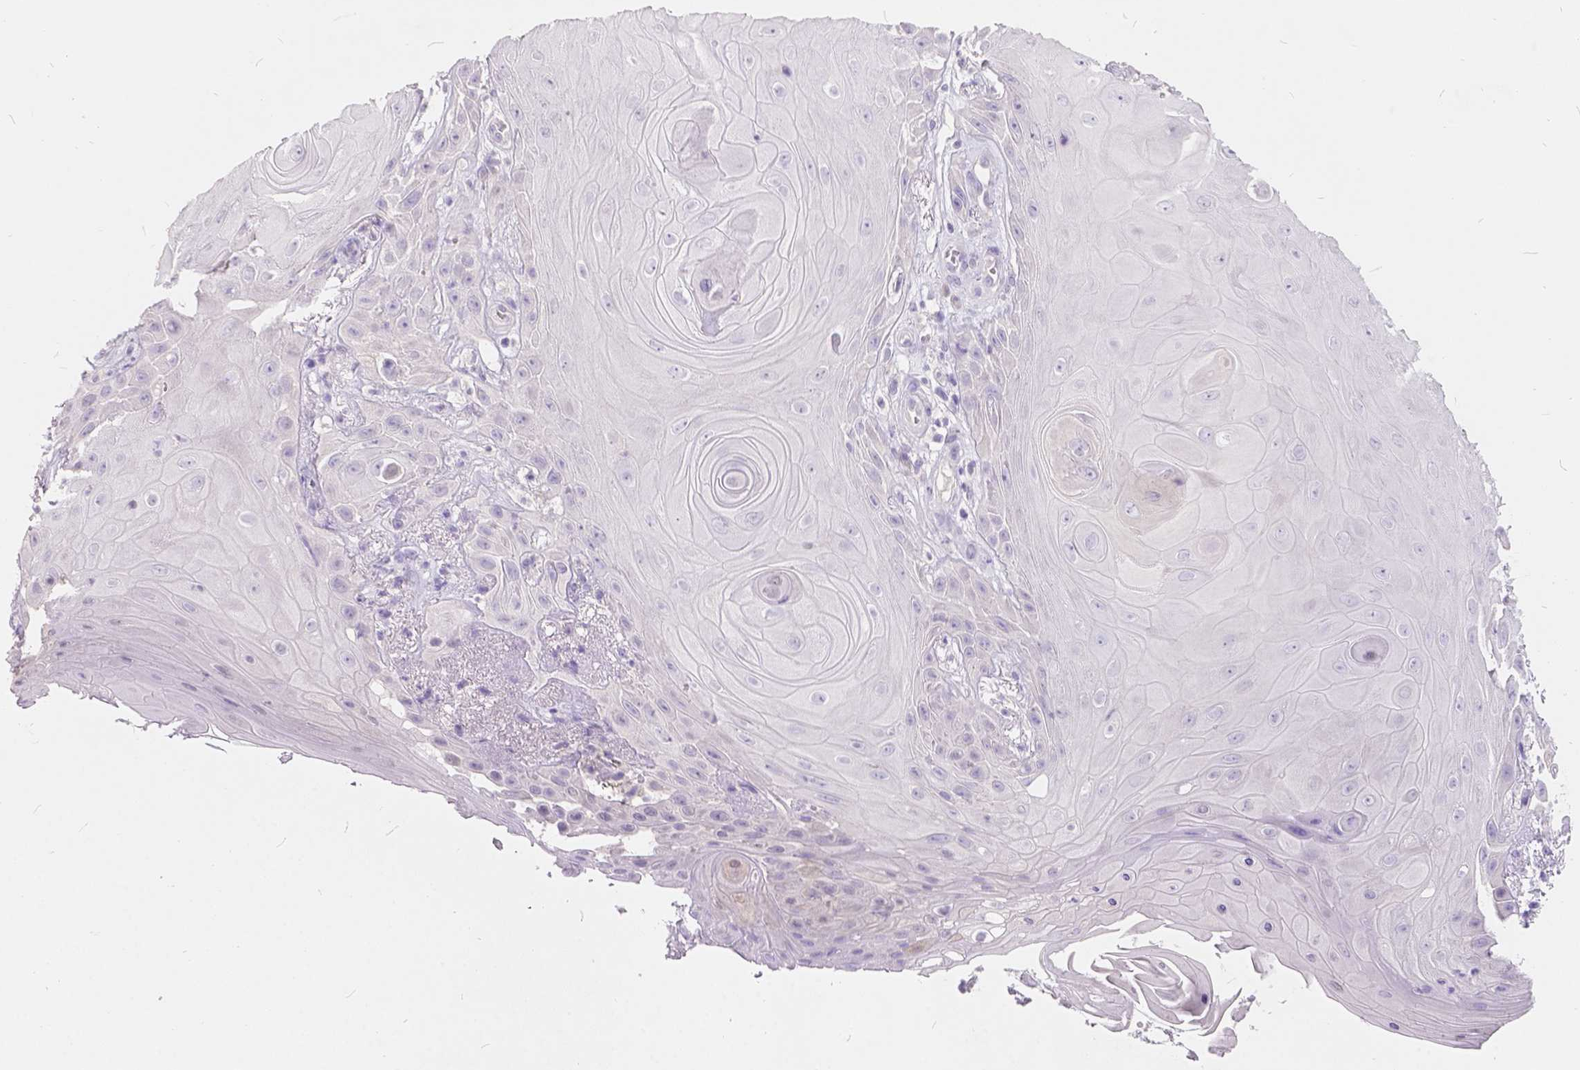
{"staining": {"intensity": "negative", "quantity": "none", "location": "none"}, "tissue": "skin cancer", "cell_type": "Tumor cells", "image_type": "cancer", "snomed": [{"axis": "morphology", "description": "Squamous cell carcinoma, NOS"}, {"axis": "topography", "description": "Skin"}], "caption": "This photomicrograph is of skin cancer stained with IHC to label a protein in brown with the nuclei are counter-stained blue. There is no expression in tumor cells.", "gene": "PEX11G", "patient": {"sex": "male", "age": 62}}